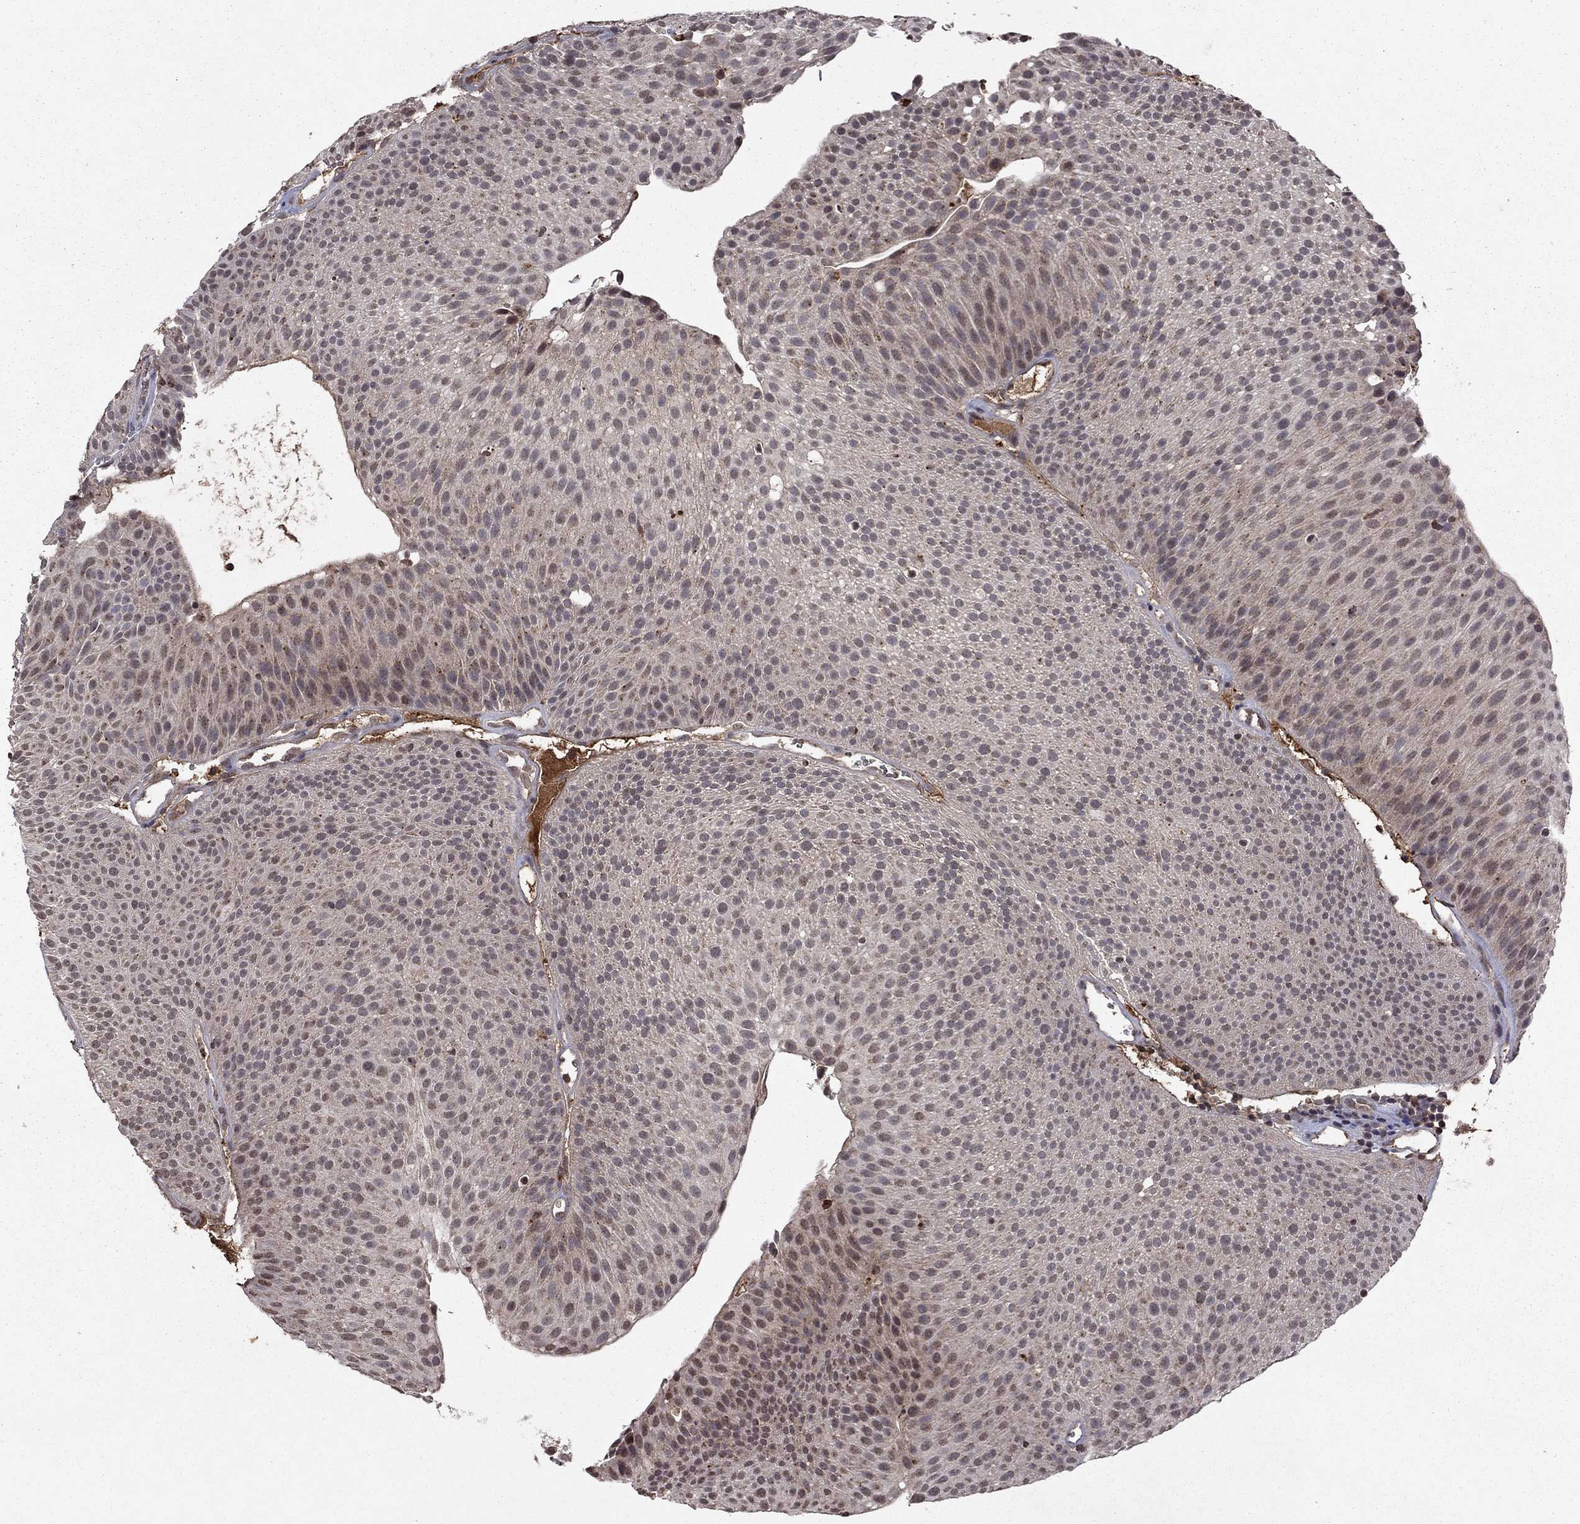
{"staining": {"intensity": "negative", "quantity": "none", "location": "none"}, "tissue": "urothelial cancer", "cell_type": "Tumor cells", "image_type": "cancer", "snomed": [{"axis": "morphology", "description": "Urothelial carcinoma, Low grade"}, {"axis": "topography", "description": "Urinary bladder"}], "caption": "Urothelial cancer was stained to show a protein in brown. There is no significant staining in tumor cells.", "gene": "NLGN1", "patient": {"sex": "male", "age": 65}}